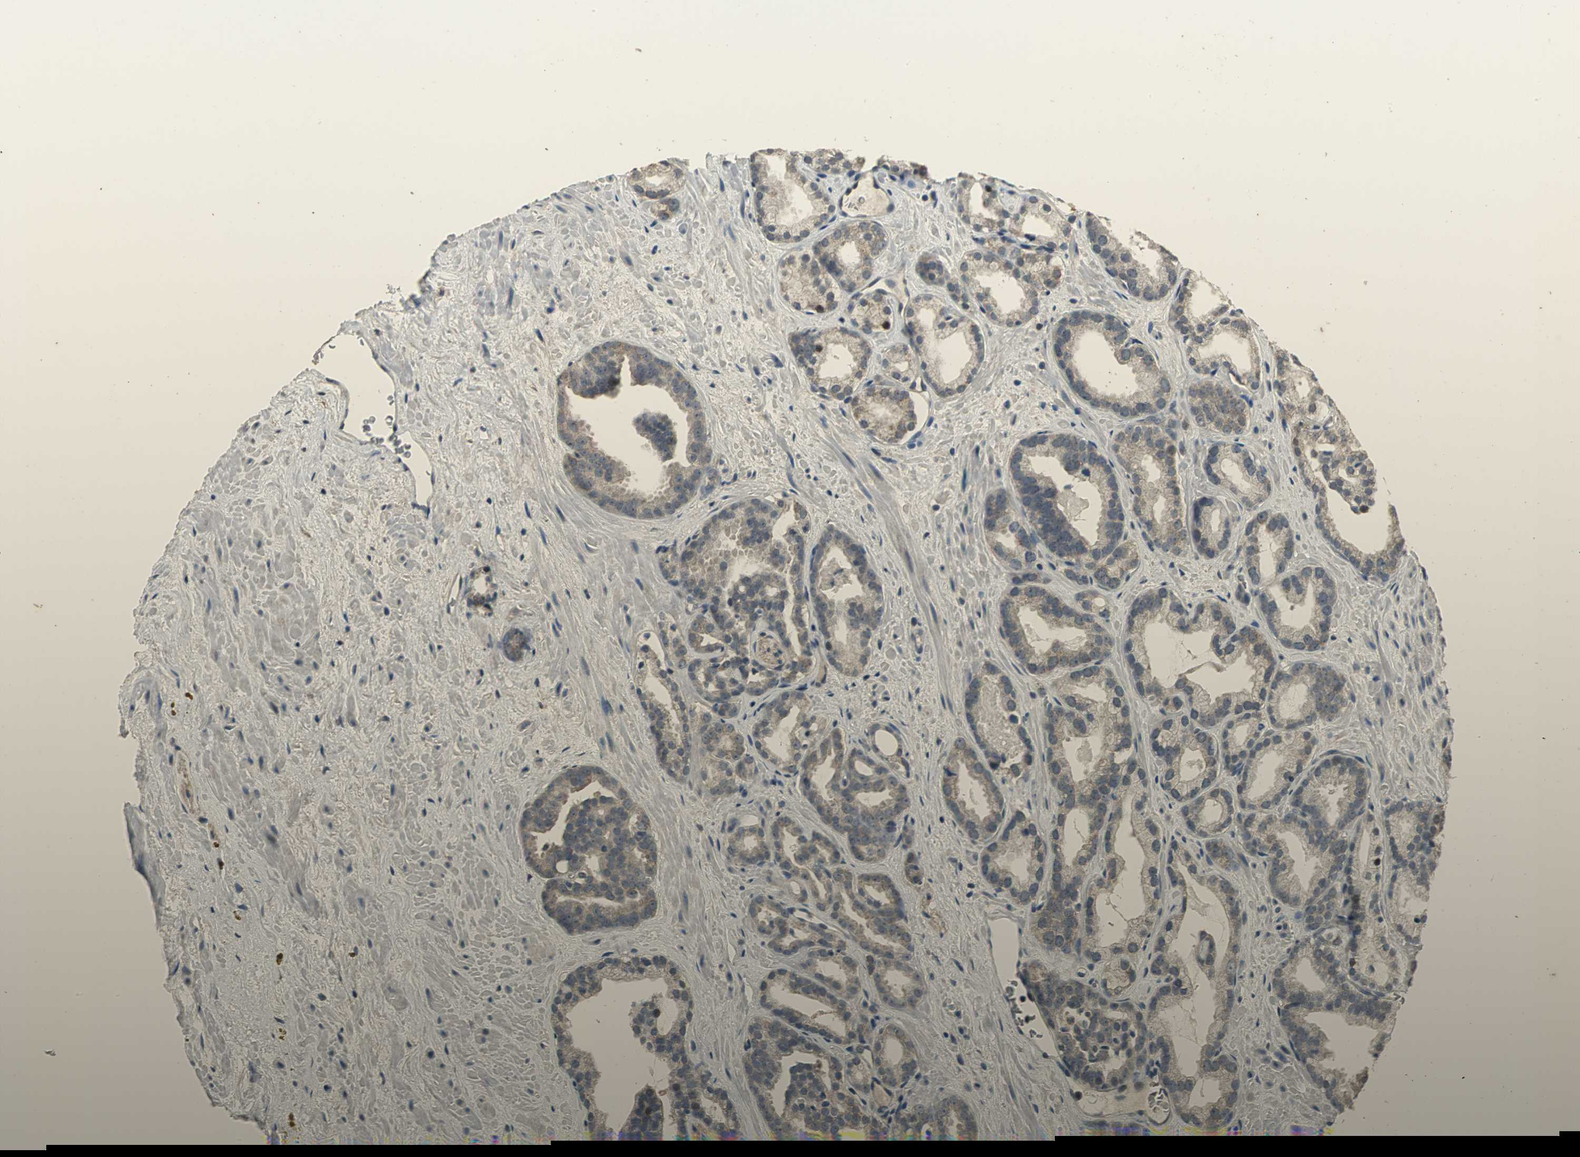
{"staining": {"intensity": "moderate", "quantity": ">75%", "location": "cytoplasmic/membranous"}, "tissue": "prostate cancer", "cell_type": "Tumor cells", "image_type": "cancer", "snomed": [{"axis": "morphology", "description": "Adenocarcinoma, Low grade"}, {"axis": "topography", "description": "Prostate"}], "caption": "Immunohistochemistry histopathology image of neoplastic tissue: human prostate adenocarcinoma (low-grade) stained using IHC shows medium levels of moderate protein expression localized specifically in the cytoplasmic/membranous of tumor cells, appearing as a cytoplasmic/membranous brown color.", "gene": "JADE3", "patient": {"sex": "male", "age": 63}}